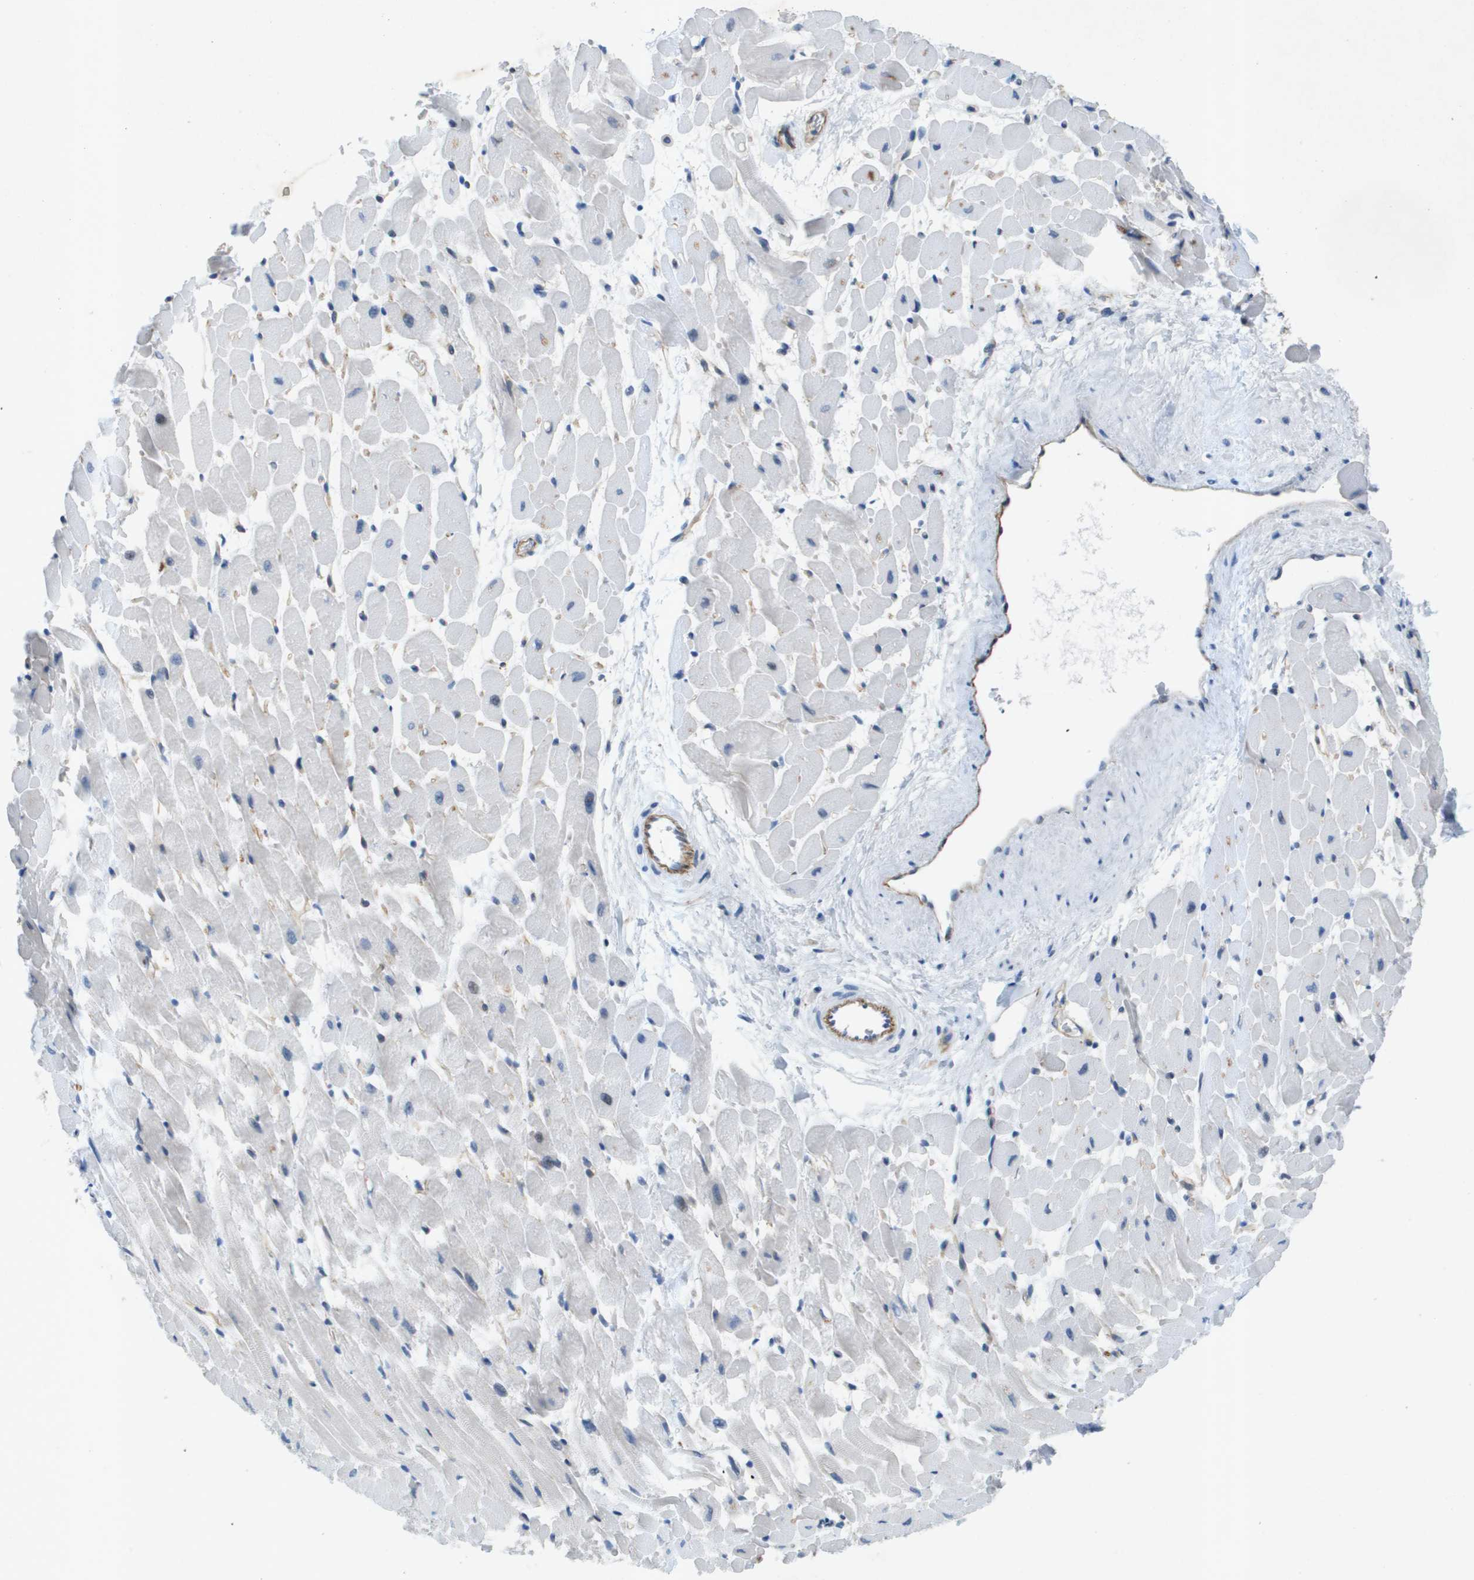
{"staining": {"intensity": "moderate", "quantity": "<25%", "location": "cytoplasmic/membranous"}, "tissue": "heart muscle", "cell_type": "Cardiomyocytes", "image_type": "normal", "snomed": [{"axis": "morphology", "description": "Normal tissue, NOS"}, {"axis": "topography", "description": "Heart"}], "caption": "Approximately <25% of cardiomyocytes in benign human heart muscle demonstrate moderate cytoplasmic/membranous protein positivity as visualized by brown immunohistochemical staining.", "gene": "ITGA6", "patient": {"sex": "male", "age": 45}}